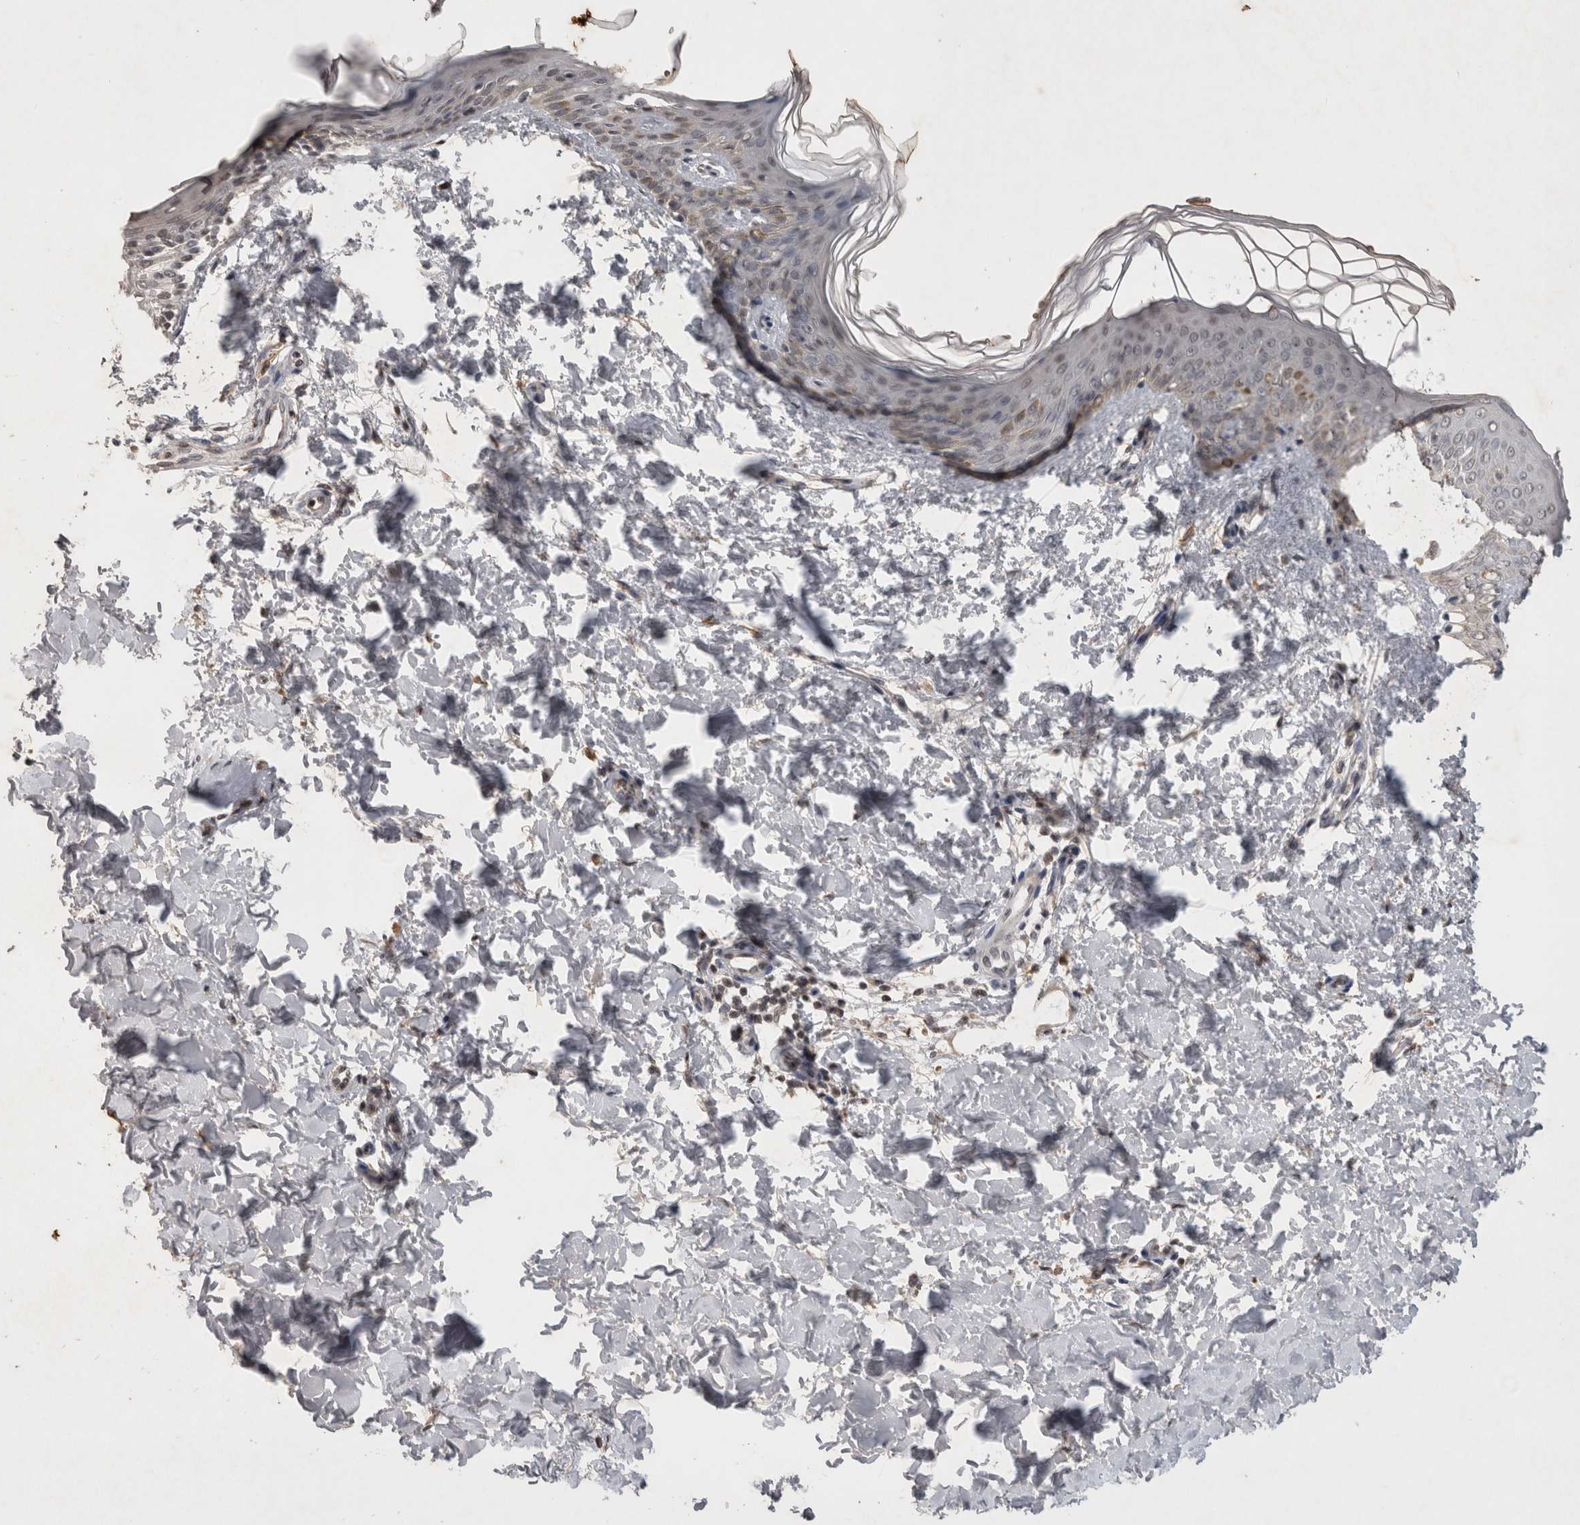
{"staining": {"intensity": "moderate", "quantity": ">75%", "location": "cytoplasmic/membranous"}, "tissue": "skin", "cell_type": "Fibroblasts", "image_type": "normal", "snomed": [{"axis": "morphology", "description": "Normal tissue, NOS"}, {"axis": "morphology", "description": "Neoplasm, benign, NOS"}, {"axis": "topography", "description": "Skin"}, {"axis": "topography", "description": "Soft tissue"}], "caption": "Immunohistochemical staining of benign skin displays moderate cytoplasmic/membranous protein expression in approximately >75% of fibroblasts.", "gene": "HRK", "patient": {"sex": "male", "age": 26}}